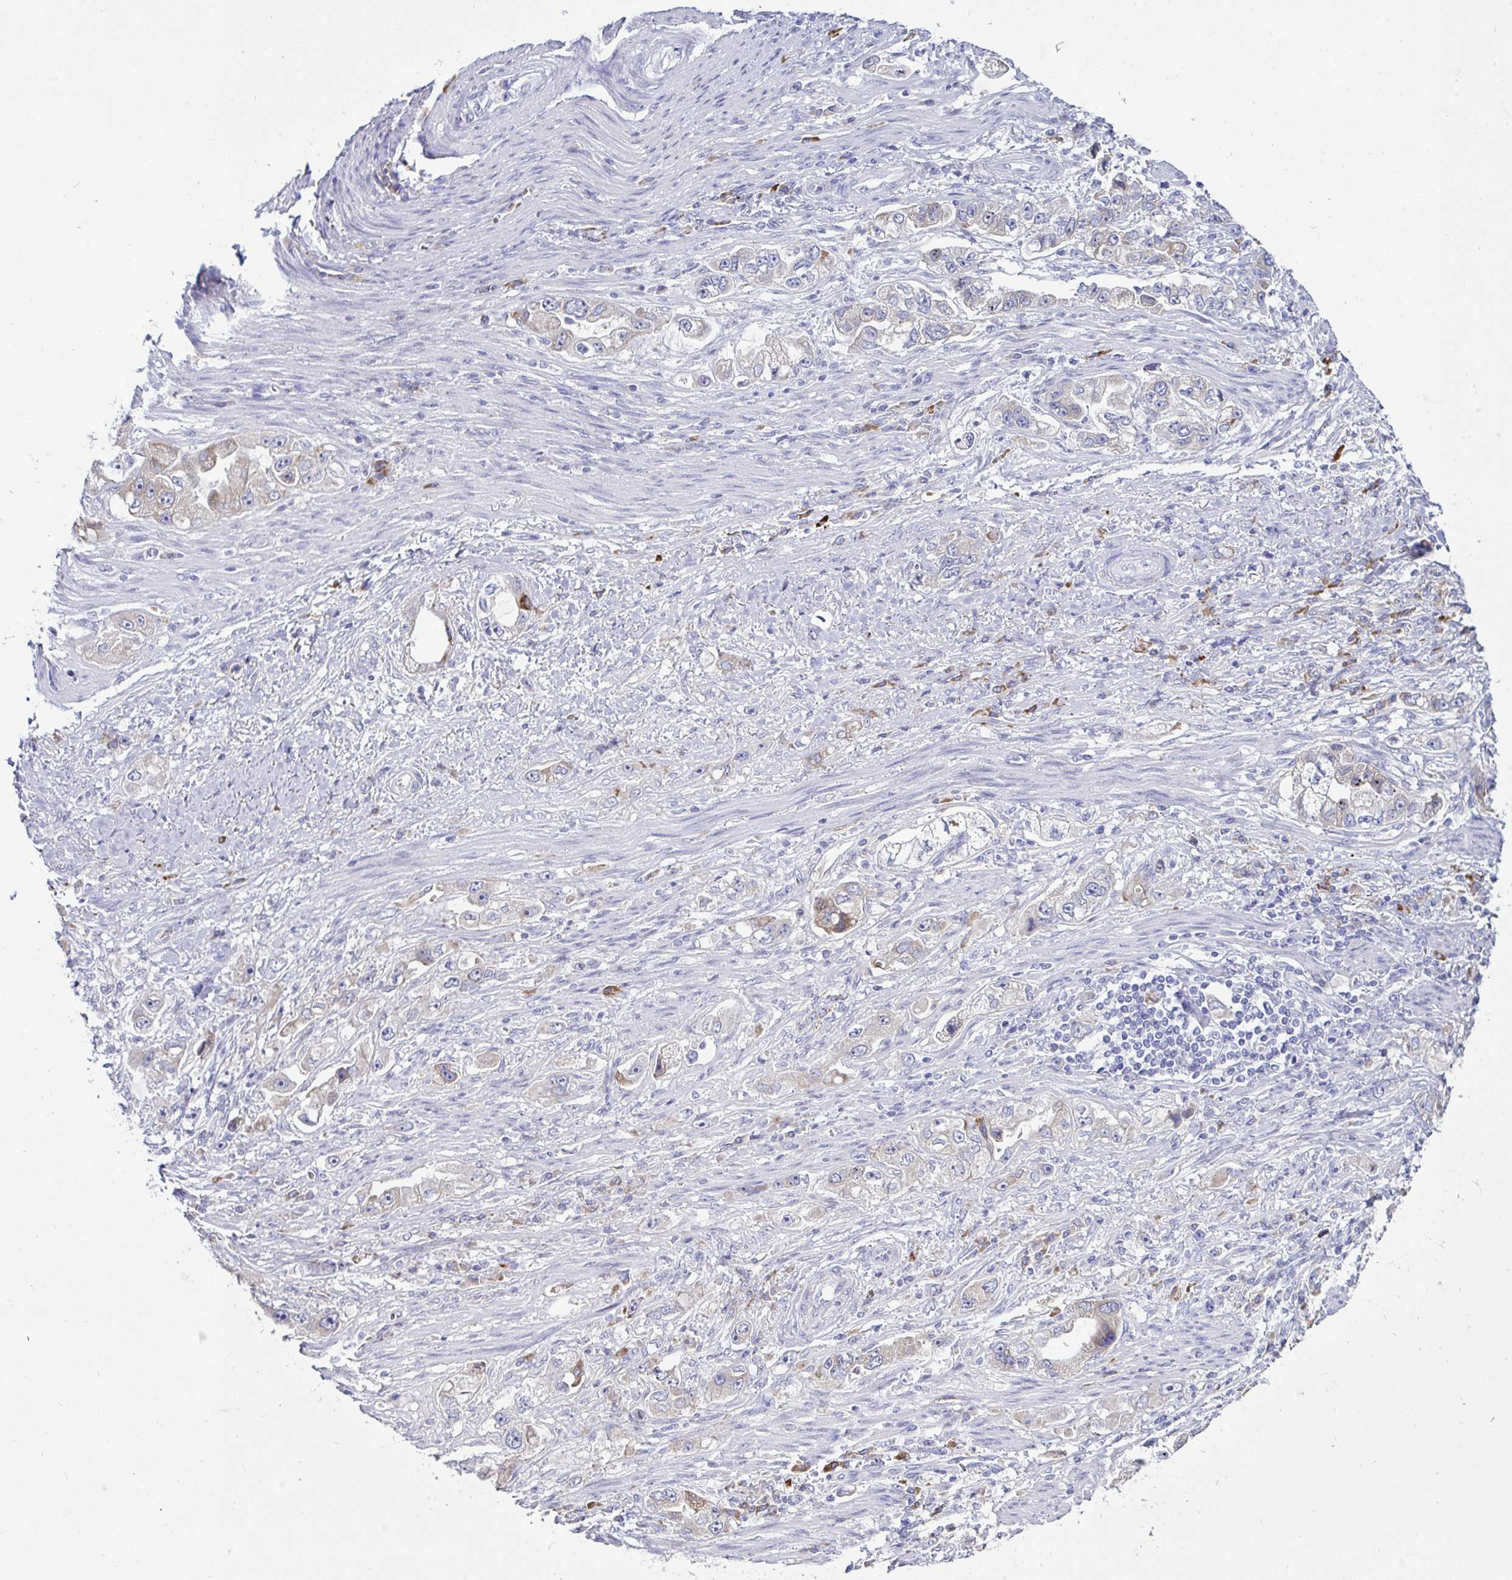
{"staining": {"intensity": "negative", "quantity": "none", "location": "none"}, "tissue": "stomach cancer", "cell_type": "Tumor cells", "image_type": "cancer", "snomed": [{"axis": "morphology", "description": "Adenocarcinoma, NOS"}, {"axis": "topography", "description": "Stomach, lower"}], "caption": "An immunohistochemistry (IHC) photomicrograph of stomach cancer (adenocarcinoma) is shown. There is no staining in tumor cells of stomach cancer (adenocarcinoma).", "gene": "TFPI2", "patient": {"sex": "female", "age": 93}}